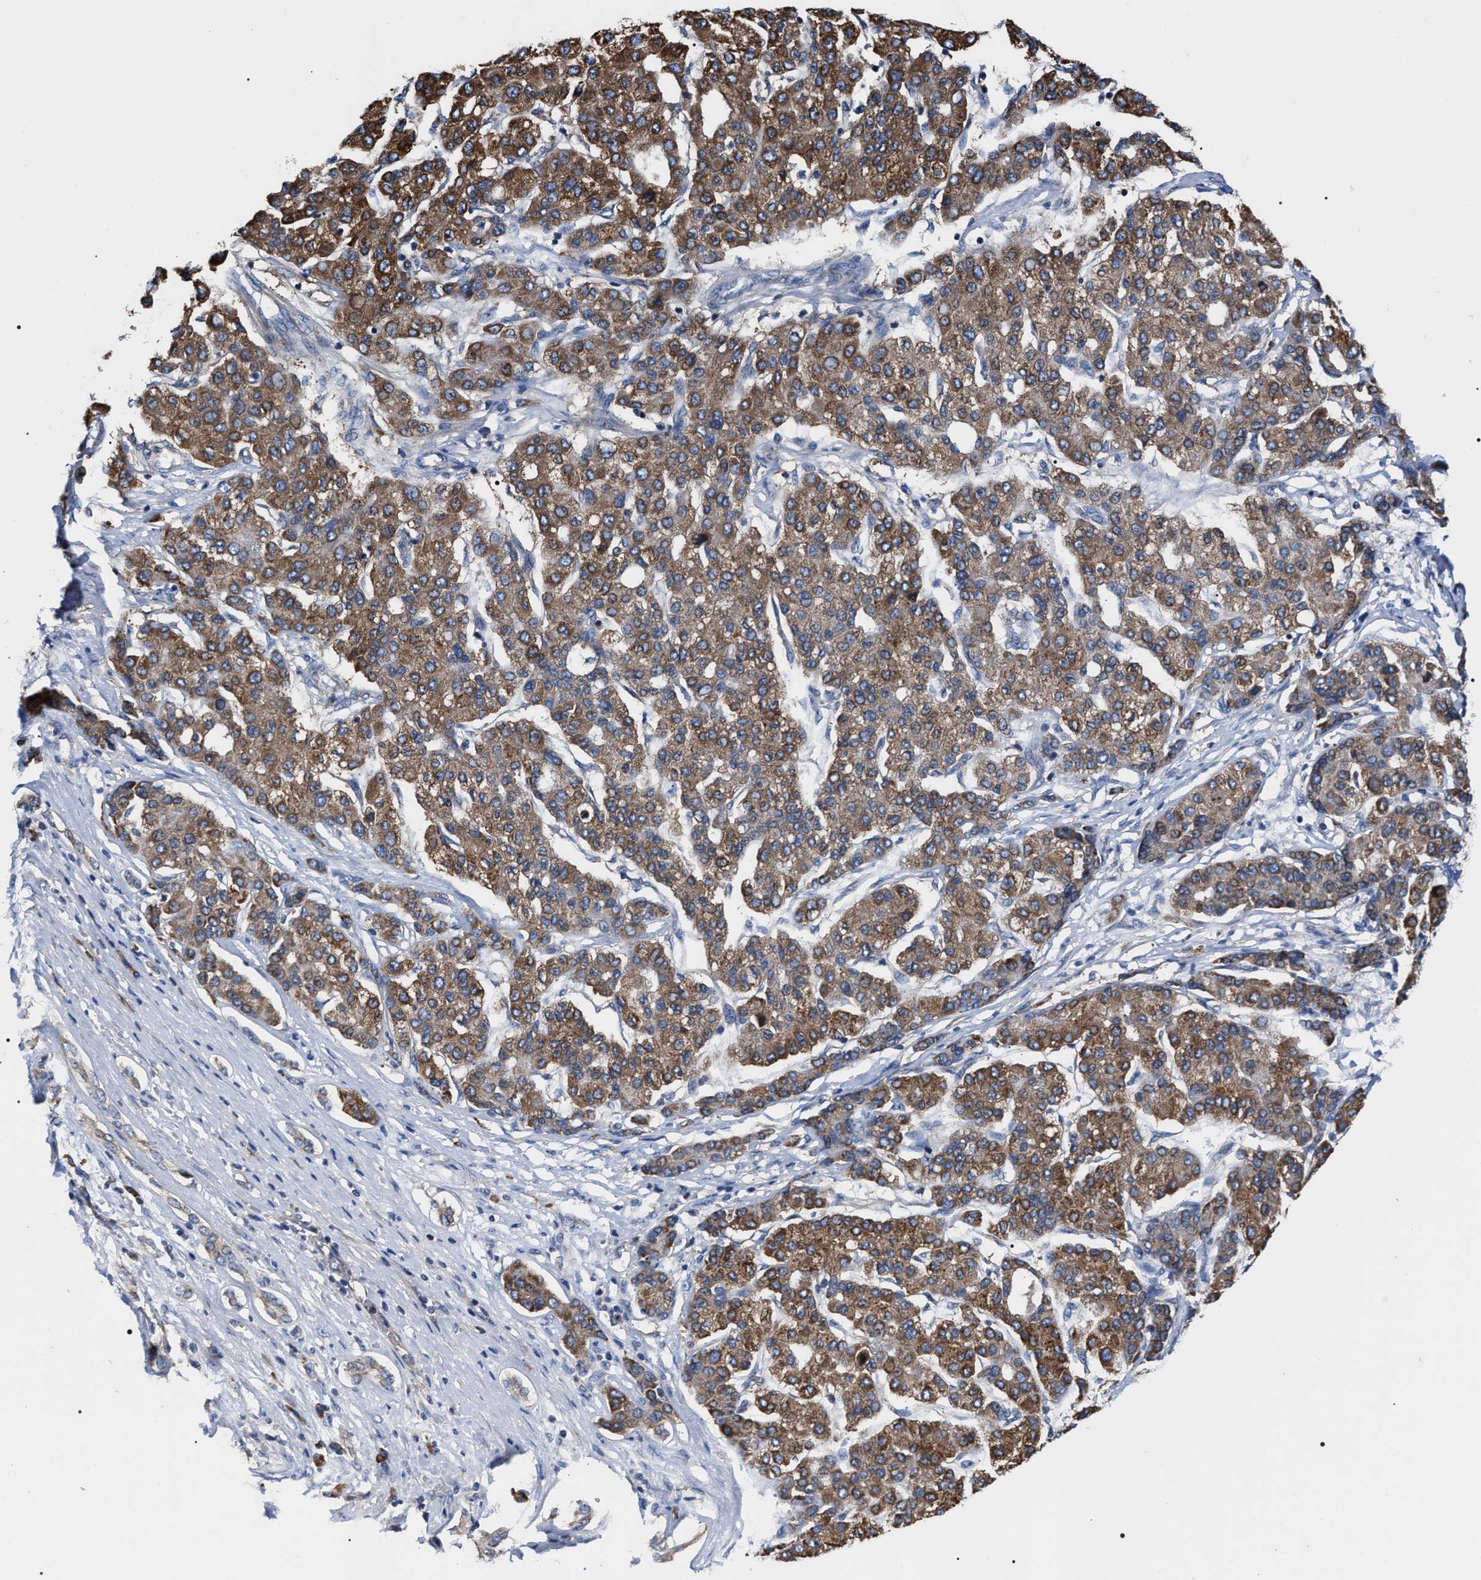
{"staining": {"intensity": "moderate", "quantity": ">75%", "location": "cytoplasmic/membranous"}, "tissue": "liver cancer", "cell_type": "Tumor cells", "image_type": "cancer", "snomed": [{"axis": "morphology", "description": "Carcinoma, Hepatocellular, NOS"}, {"axis": "topography", "description": "Liver"}], "caption": "High-power microscopy captured an immunohistochemistry histopathology image of liver hepatocellular carcinoma, revealing moderate cytoplasmic/membranous positivity in about >75% of tumor cells.", "gene": "MACC1", "patient": {"sex": "male", "age": 65}}